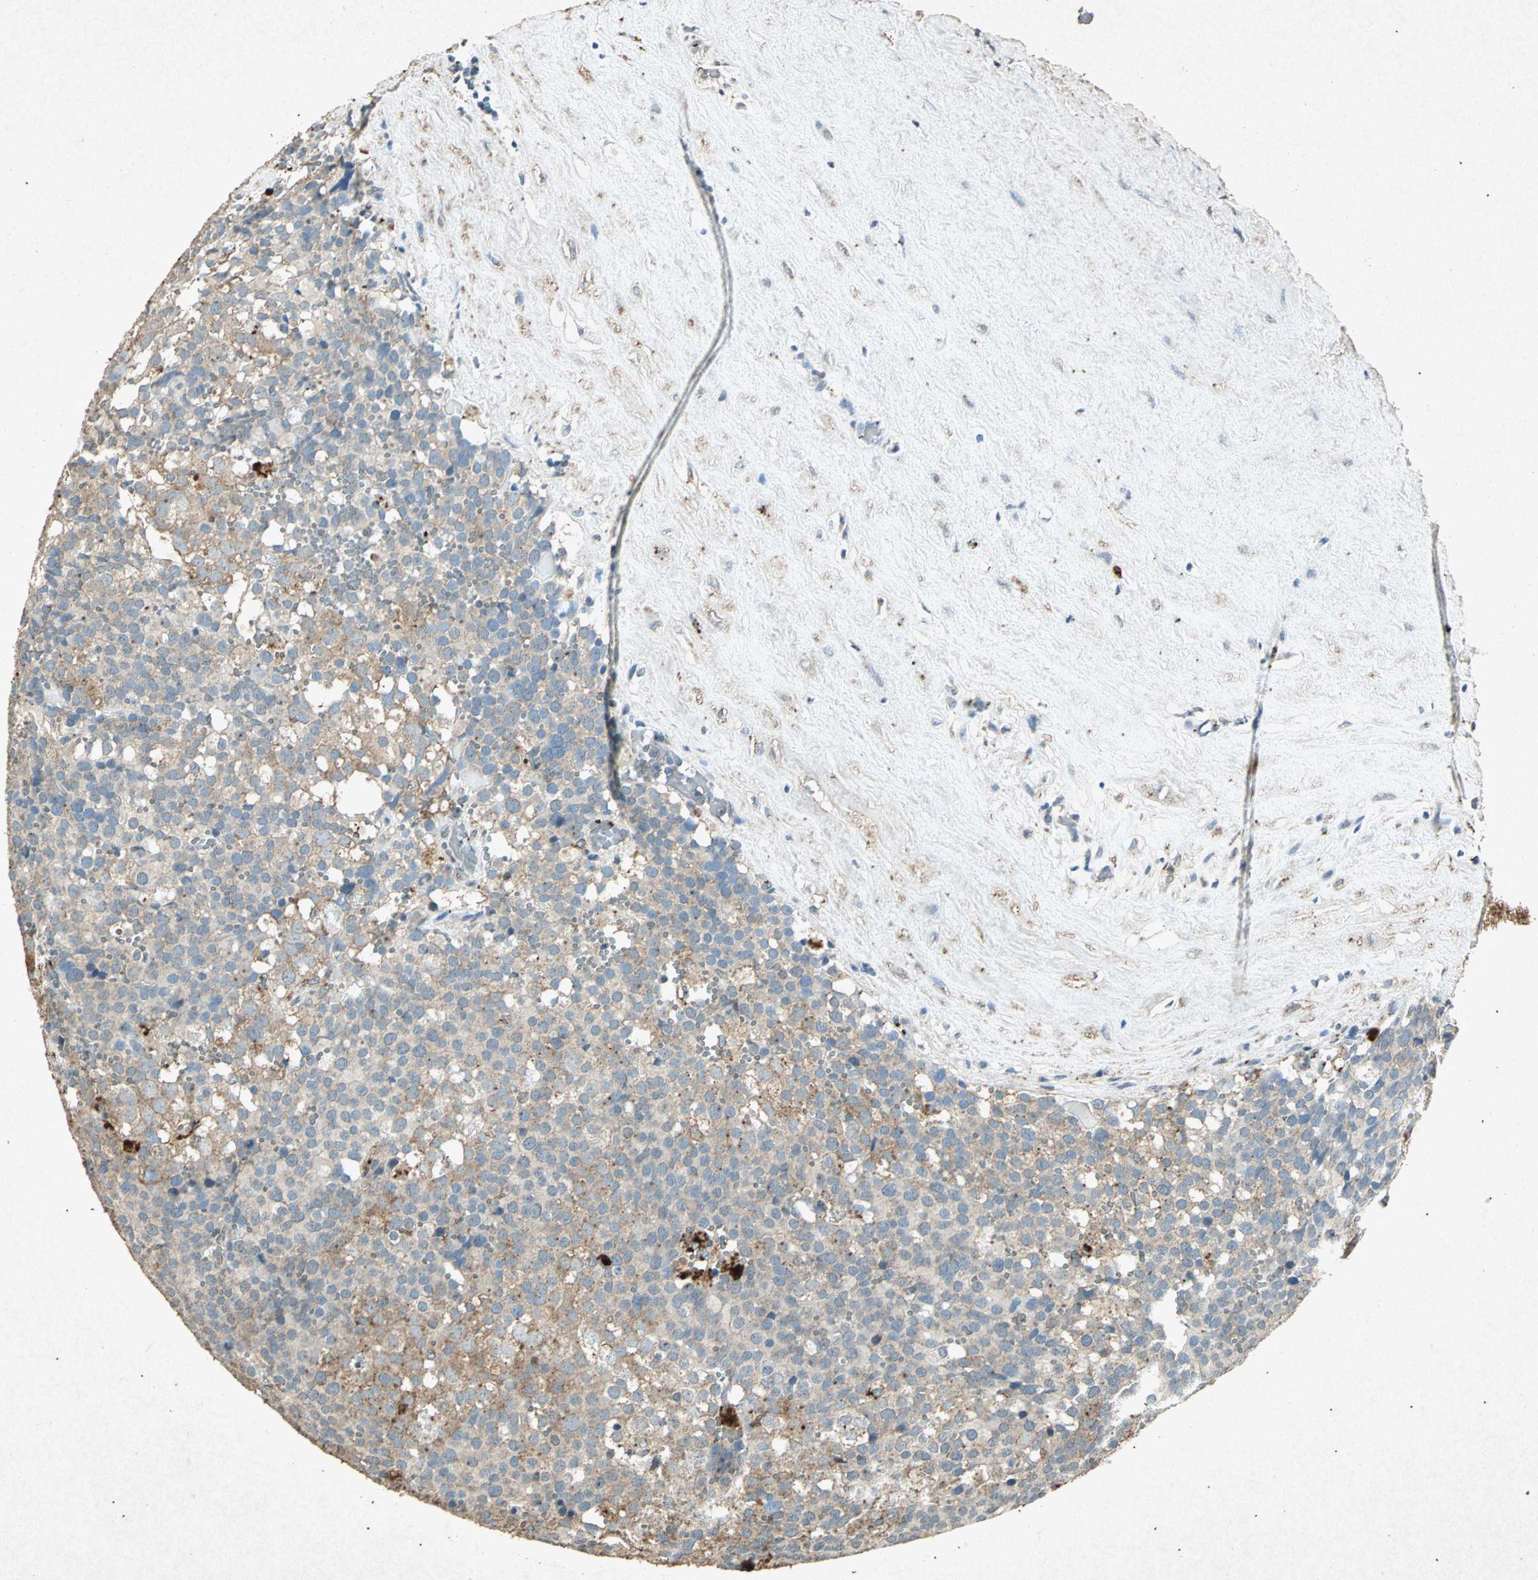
{"staining": {"intensity": "weak", "quantity": "25%-75%", "location": "cytoplasmic/membranous"}, "tissue": "testis cancer", "cell_type": "Tumor cells", "image_type": "cancer", "snomed": [{"axis": "morphology", "description": "Seminoma, NOS"}, {"axis": "topography", "description": "Testis"}], "caption": "Testis seminoma stained with a brown dye demonstrates weak cytoplasmic/membranous positive expression in about 25%-75% of tumor cells.", "gene": "PSEN1", "patient": {"sex": "male", "age": 71}}